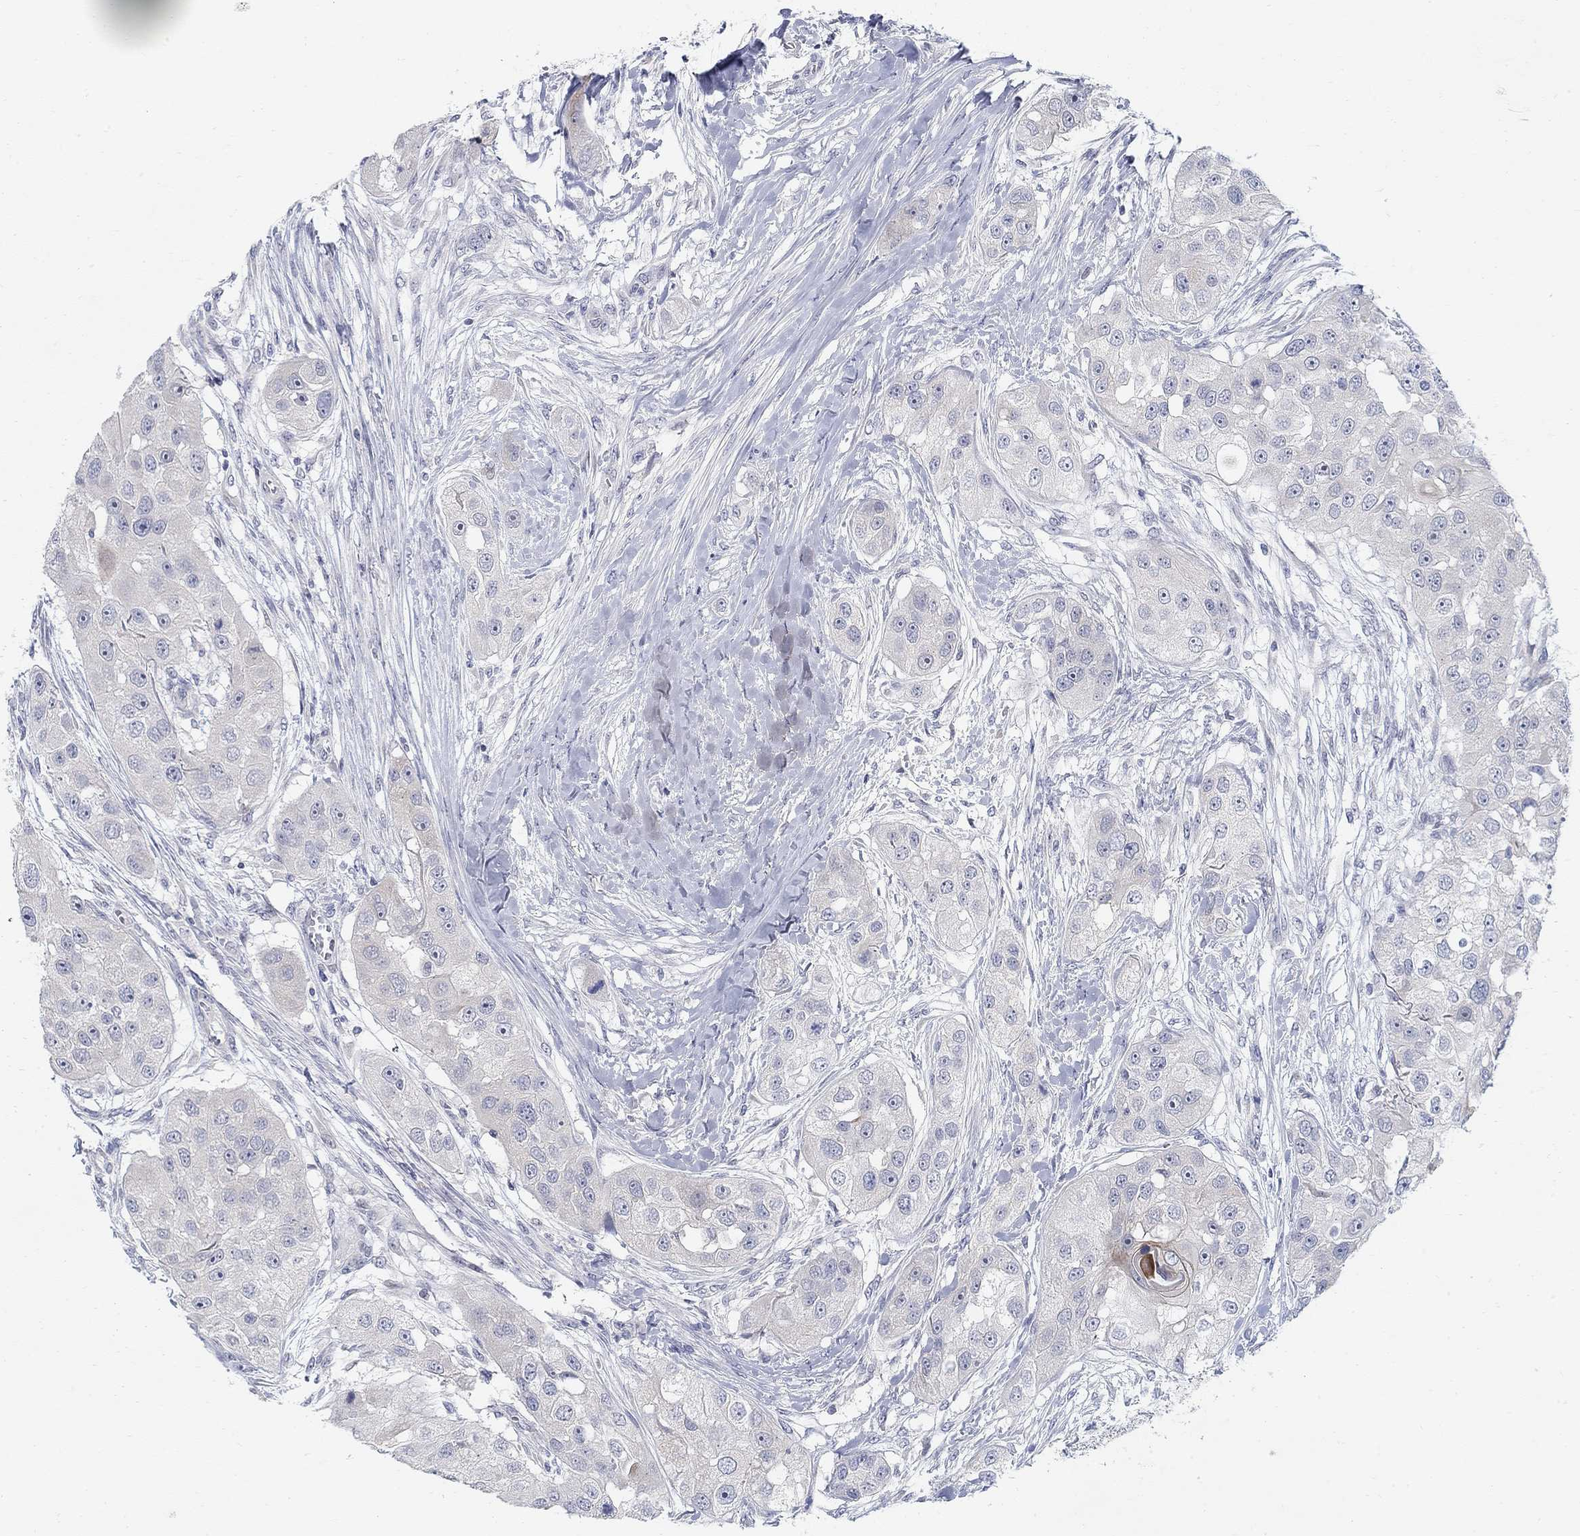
{"staining": {"intensity": "negative", "quantity": "none", "location": "none"}, "tissue": "head and neck cancer", "cell_type": "Tumor cells", "image_type": "cancer", "snomed": [{"axis": "morphology", "description": "Normal tissue, NOS"}, {"axis": "morphology", "description": "Squamous cell carcinoma, NOS"}, {"axis": "topography", "description": "Skeletal muscle"}, {"axis": "topography", "description": "Head-Neck"}], "caption": "Immunohistochemistry (IHC) photomicrograph of neoplastic tissue: head and neck cancer stained with DAB displays no significant protein staining in tumor cells. Nuclei are stained in blue.", "gene": "ANO7", "patient": {"sex": "male", "age": 51}}